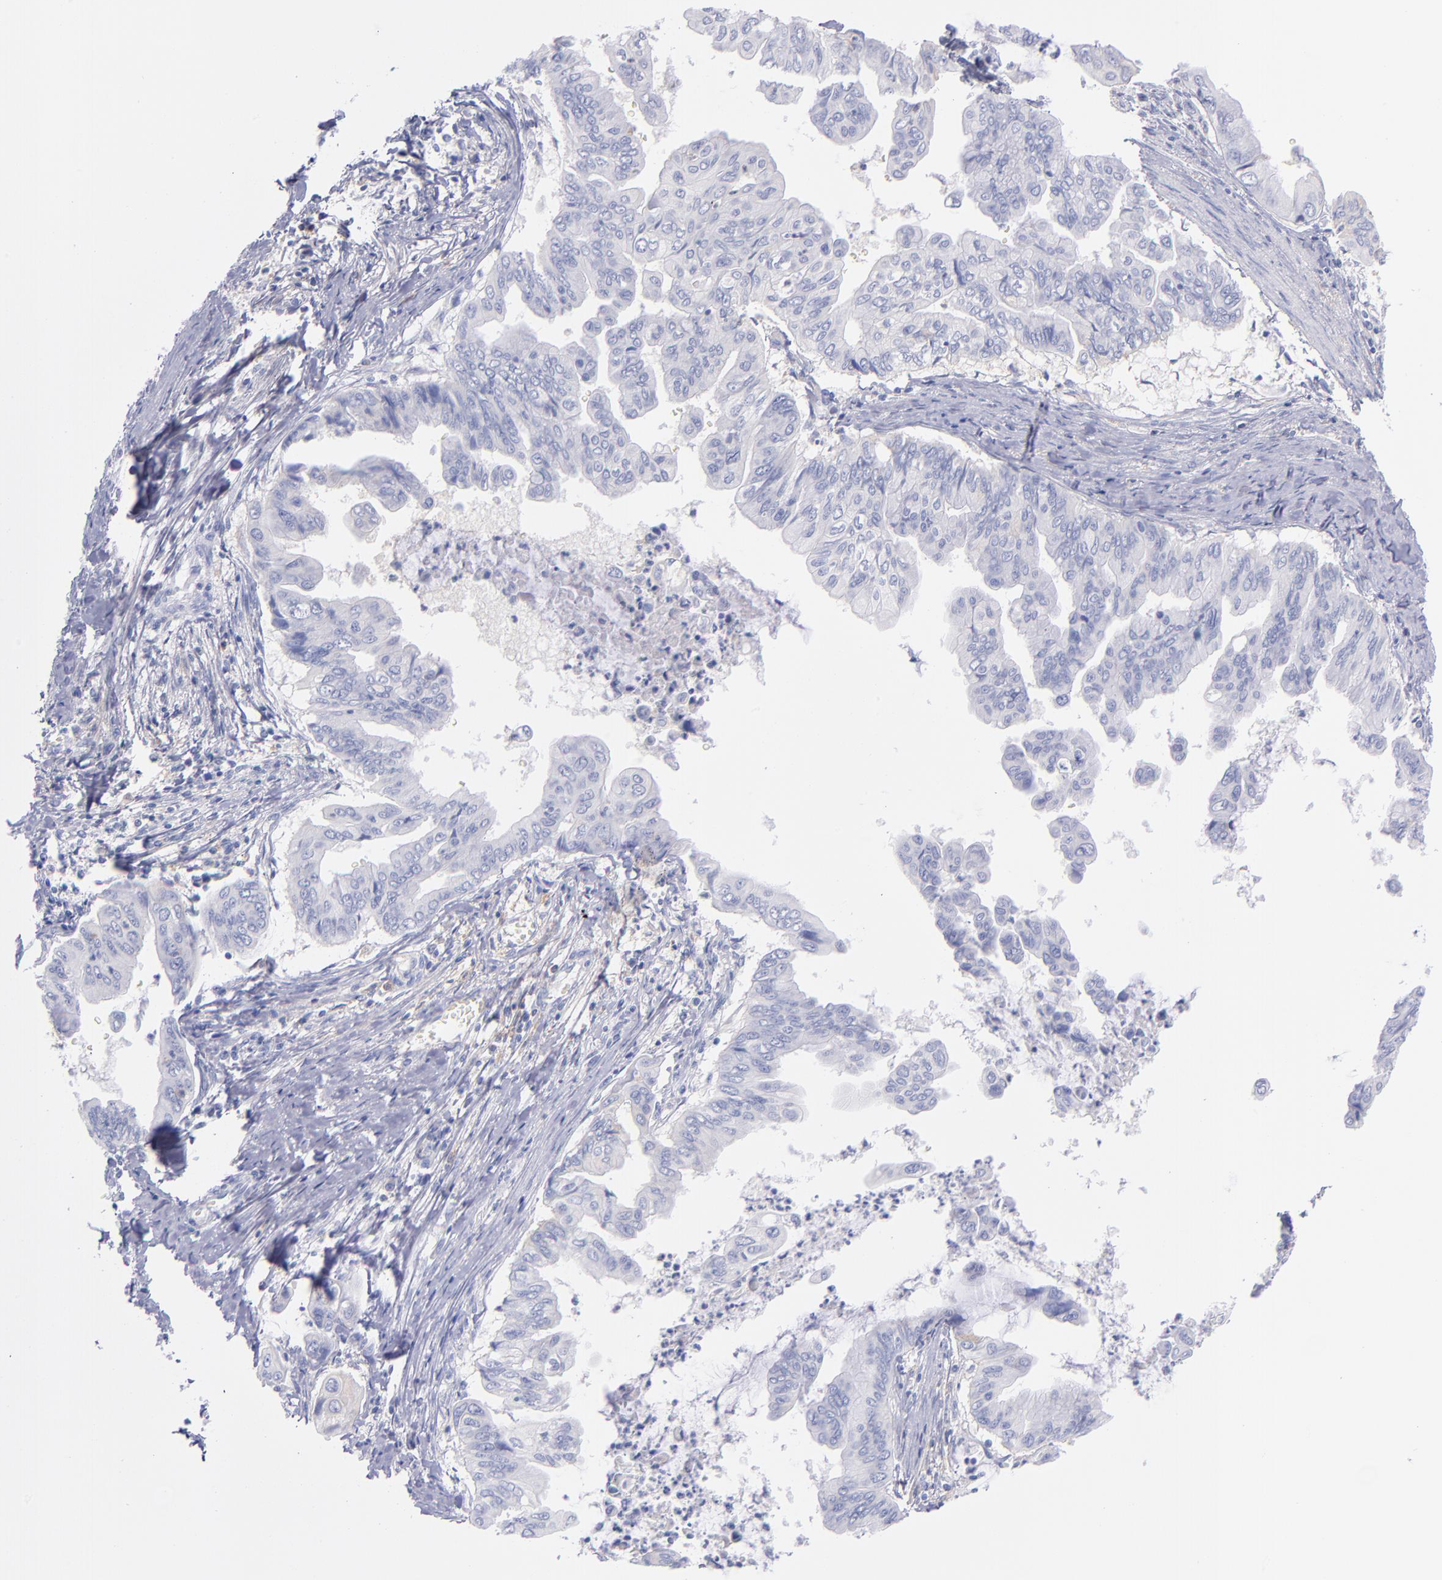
{"staining": {"intensity": "negative", "quantity": "none", "location": "none"}, "tissue": "stomach cancer", "cell_type": "Tumor cells", "image_type": "cancer", "snomed": [{"axis": "morphology", "description": "Adenocarcinoma, NOS"}, {"axis": "topography", "description": "Stomach, upper"}], "caption": "Immunohistochemistry (IHC) micrograph of neoplastic tissue: human stomach cancer (adenocarcinoma) stained with DAB demonstrates no significant protein expression in tumor cells. (Brightfield microscopy of DAB immunohistochemistry (IHC) at high magnification).", "gene": "HP", "patient": {"sex": "male", "age": 80}}